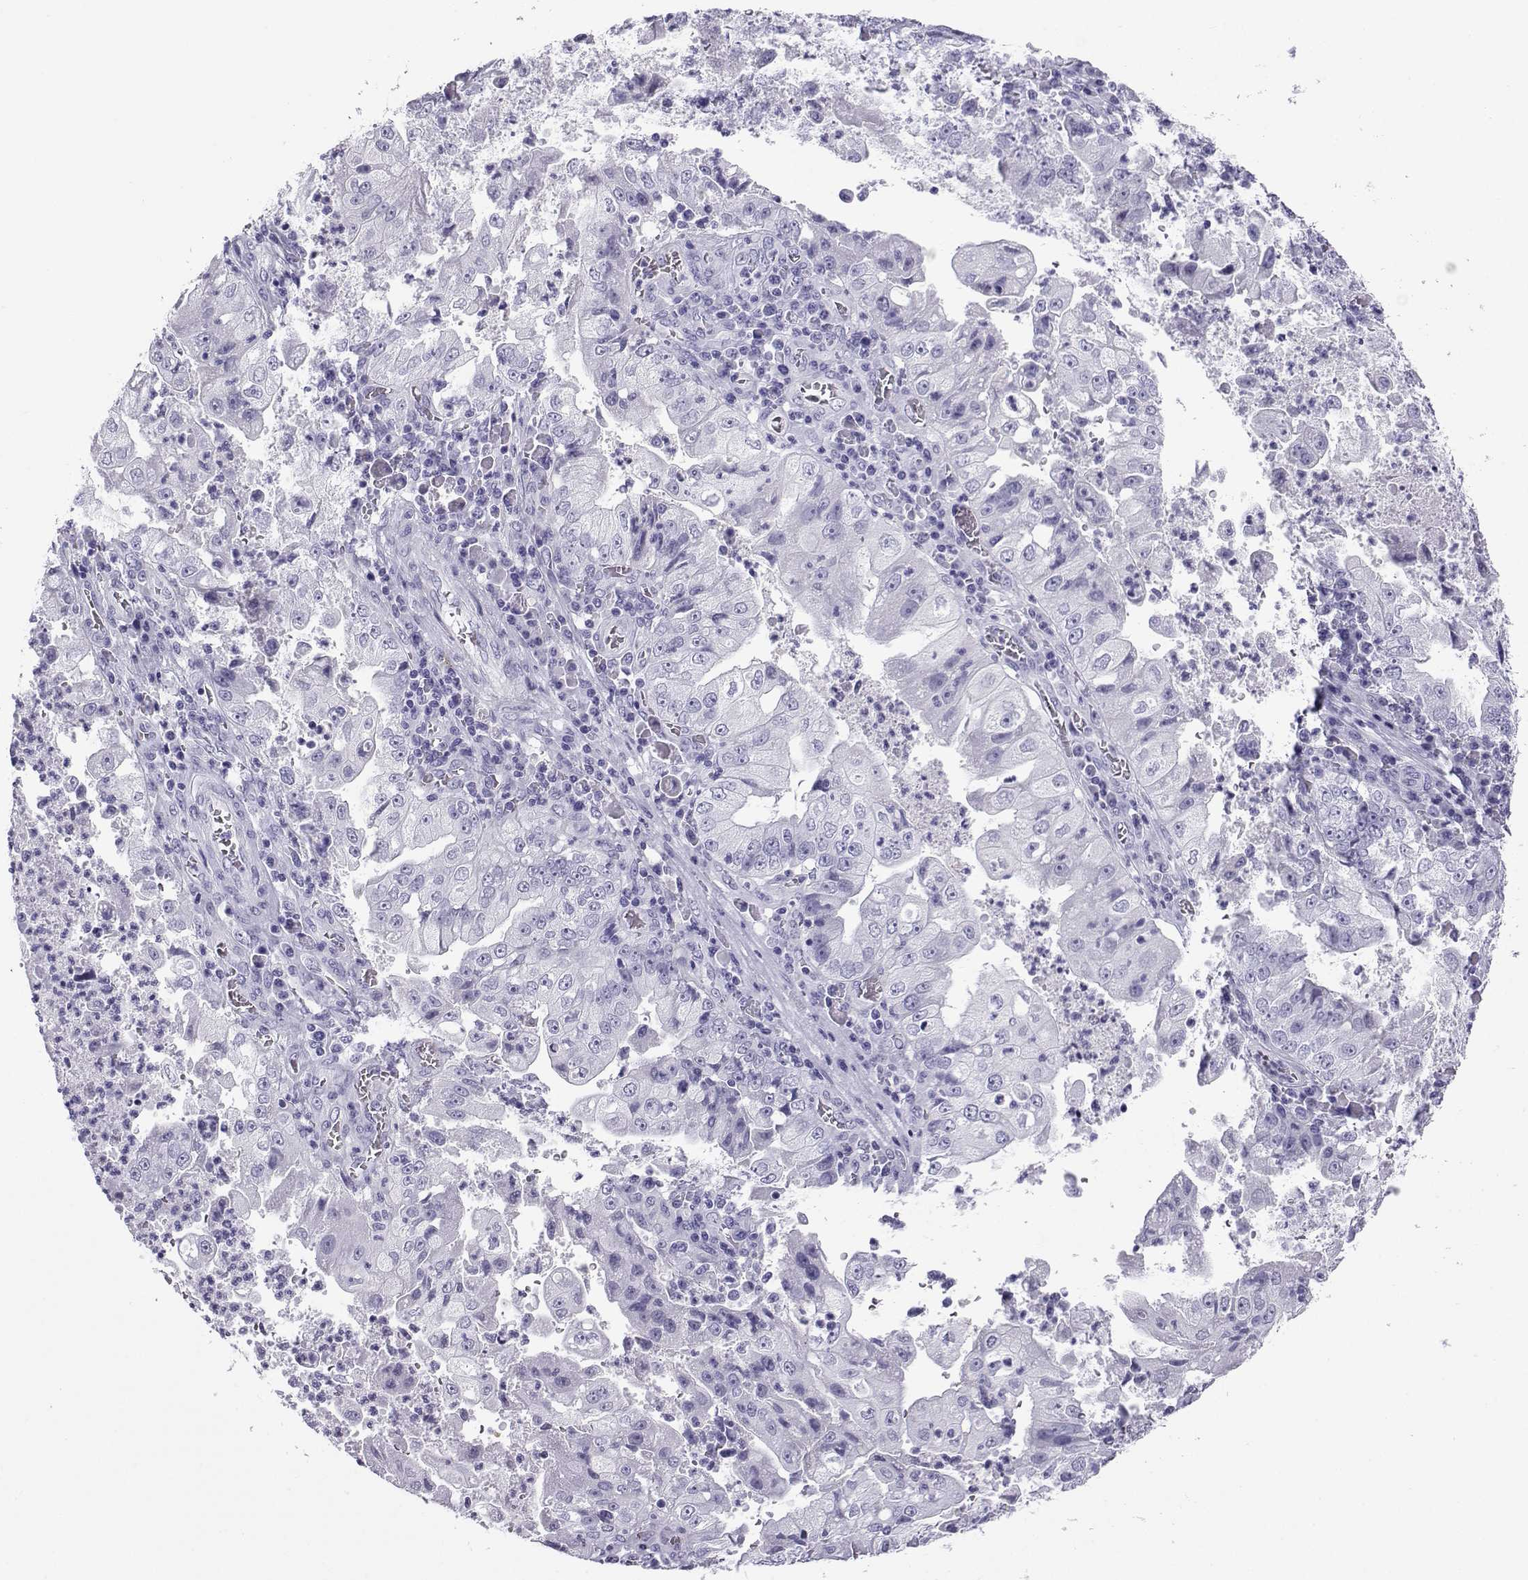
{"staining": {"intensity": "negative", "quantity": "none", "location": "none"}, "tissue": "stomach cancer", "cell_type": "Tumor cells", "image_type": "cancer", "snomed": [{"axis": "morphology", "description": "Adenocarcinoma, NOS"}, {"axis": "topography", "description": "Stomach"}], "caption": "This is an immunohistochemistry micrograph of human adenocarcinoma (stomach). There is no expression in tumor cells.", "gene": "SLC18A2", "patient": {"sex": "male", "age": 76}}